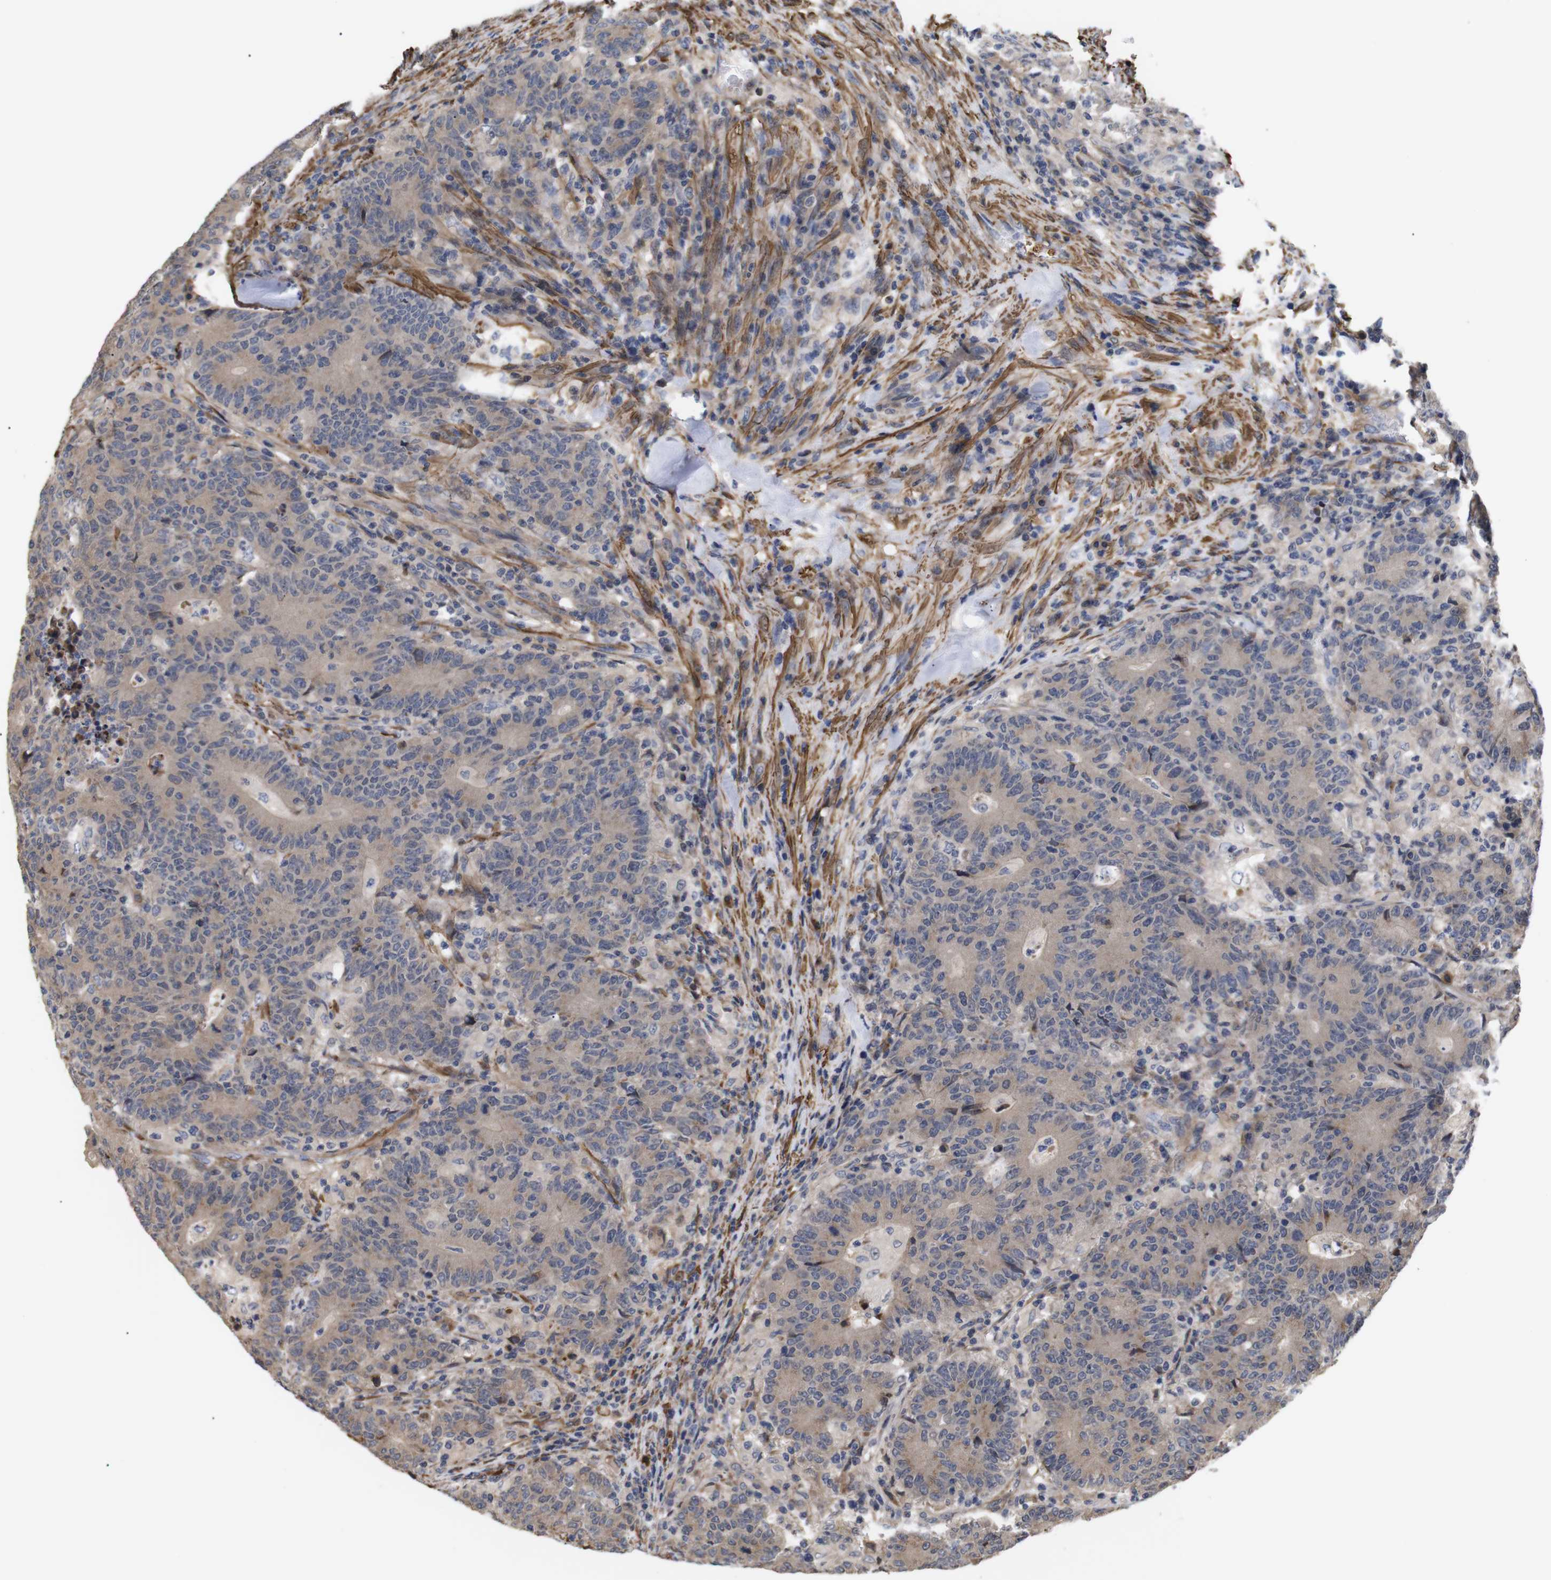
{"staining": {"intensity": "negative", "quantity": "none", "location": "none"}, "tissue": "colorectal cancer", "cell_type": "Tumor cells", "image_type": "cancer", "snomed": [{"axis": "morphology", "description": "Normal tissue, NOS"}, {"axis": "morphology", "description": "Adenocarcinoma, NOS"}, {"axis": "topography", "description": "Colon"}], "caption": "A high-resolution histopathology image shows immunohistochemistry (IHC) staining of adenocarcinoma (colorectal), which exhibits no significant expression in tumor cells.", "gene": "PDLIM5", "patient": {"sex": "female", "age": 75}}